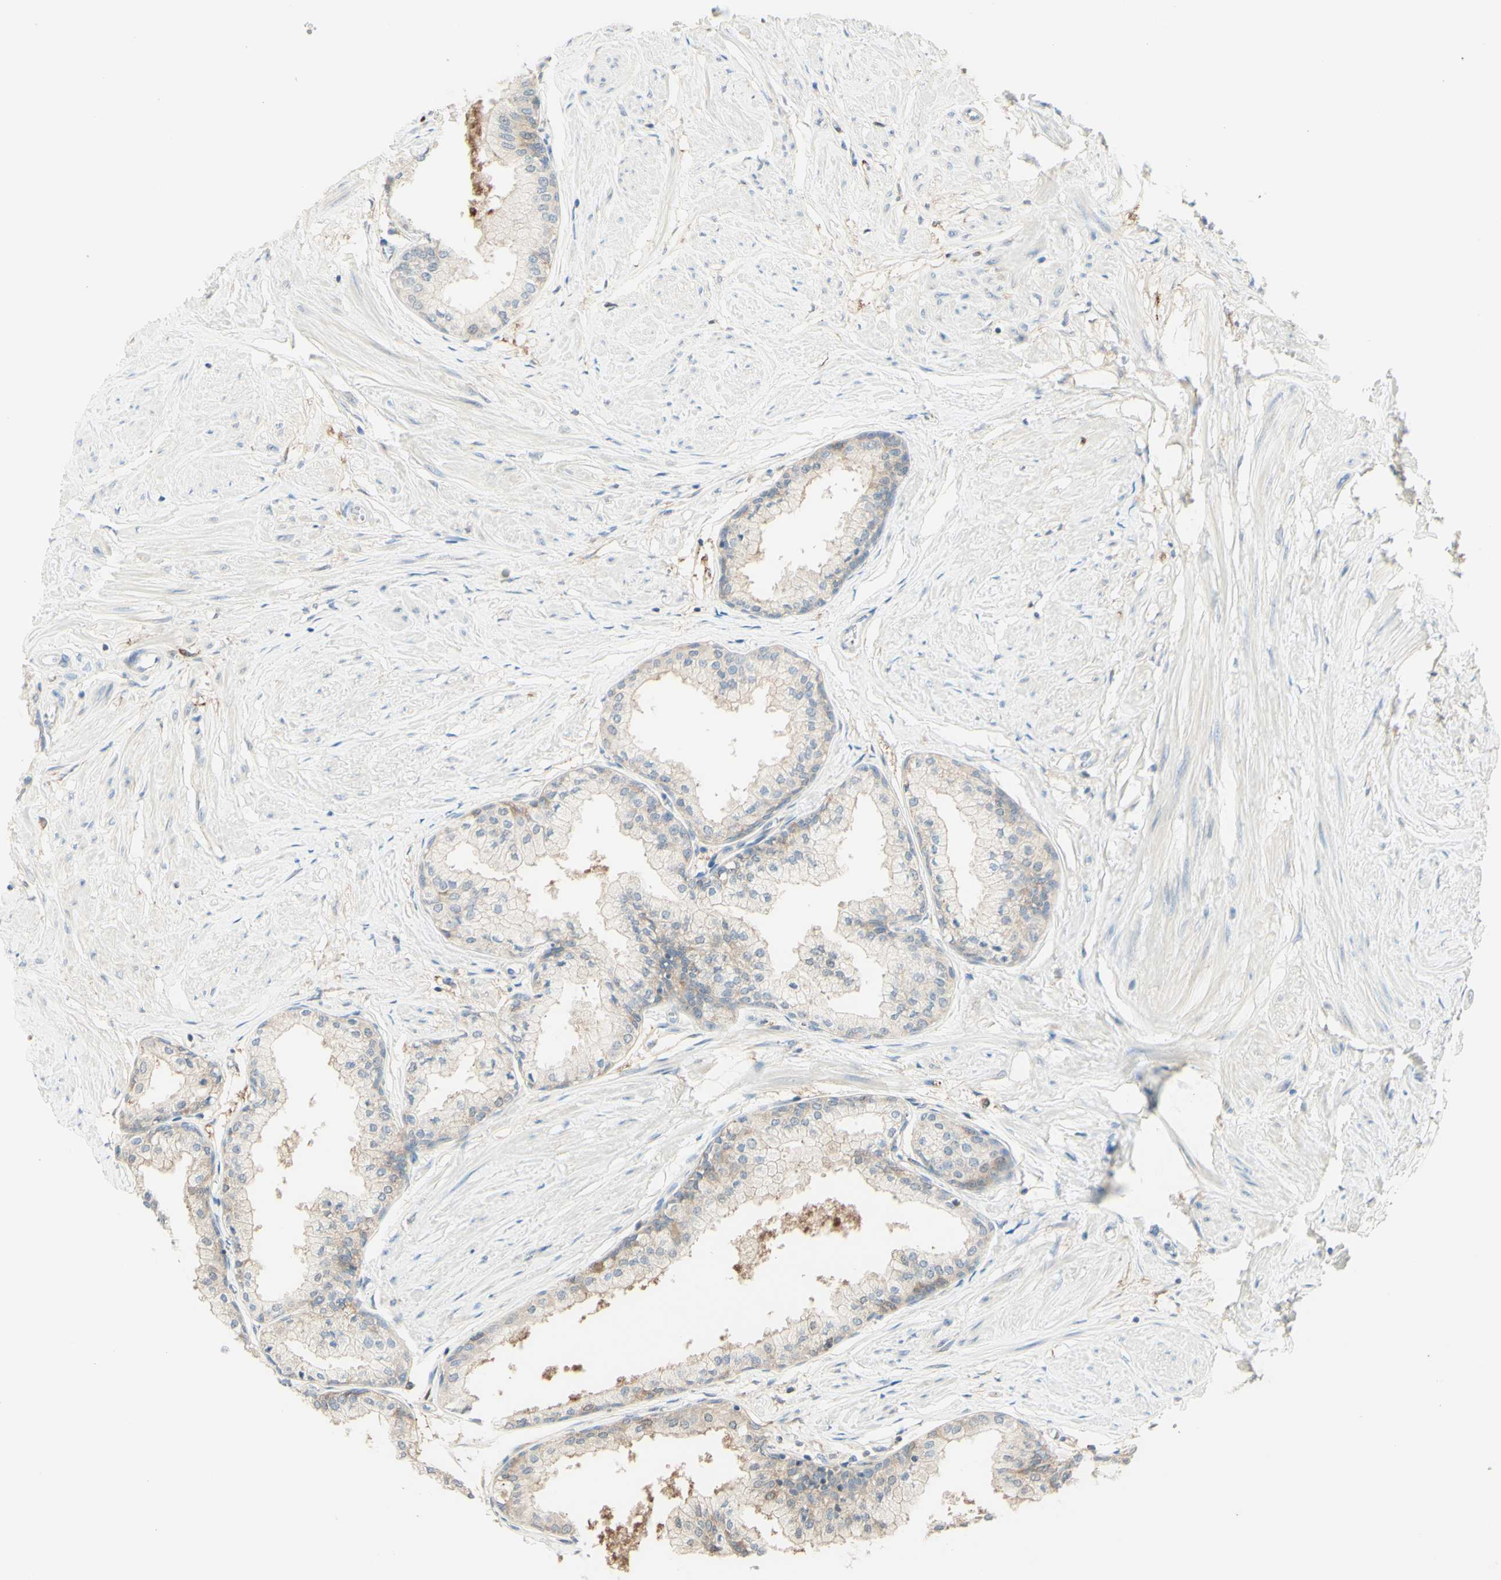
{"staining": {"intensity": "weak", "quantity": ">75%", "location": "cytoplasmic/membranous"}, "tissue": "prostate", "cell_type": "Glandular cells", "image_type": "normal", "snomed": [{"axis": "morphology", "description": "Normal tissue, NOS"}, {"axis": "topography", "description": "Prostate"}, {"axis": "topography", "description": "Seminal veicle"}], "caption": "Unremarkable prostate was stained to show a protein in brown. There is low levels of weak cytoplasmic/membranous positivity in approximately >75% of glandular cells. The staining was performed using DAB (3,3'-diaminobenzidine) to visualize the protein expression in brown, while the nuclei were stained in blue with hematoxylin (Magnification: 20x).", "gene": "MTM1", "patient": {"sex": "male", "age": 60}}